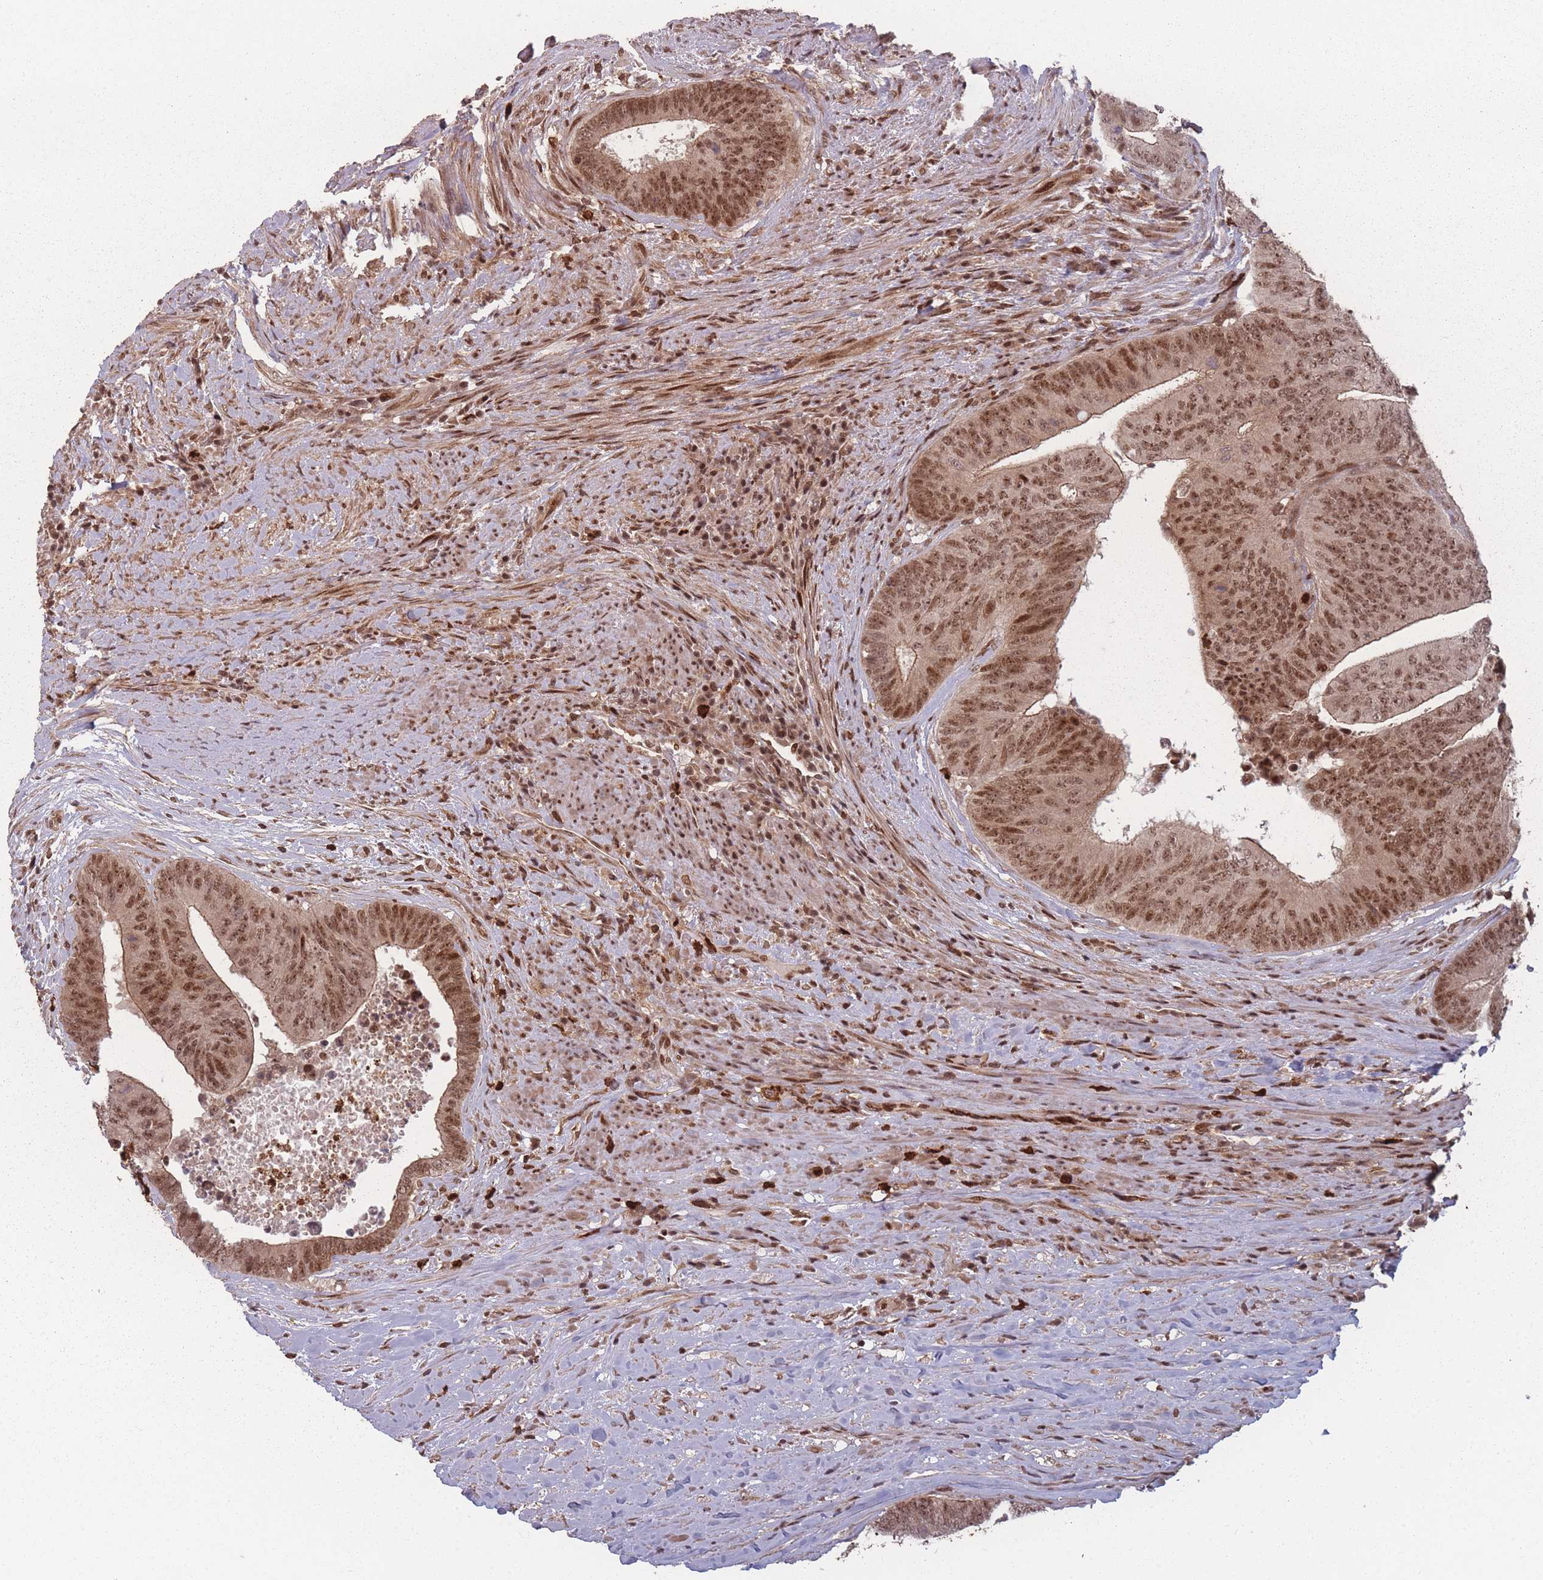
{"staining": {"intensity": "moderate", "quantity": ">75%", "location": "cytoplasmic/membranous,nuclear"}, "tissue": "colorectal cancer", "cell_type": "Tumor cells", "image_type": "cancer", "snomed": [{"axis": "morphology", "description": "Adenocarcinoma, NOS"}, {"axis": "topography", "description": "Rectum"}], "caption": "Moderate cytoplasmic/membranous and nuclear protein expression is appreciated in about >75% of tumor cells in colorectal adenocarcinoma.", "gene": "WDR55", "patient": {"sex": "male", "age": 72}}